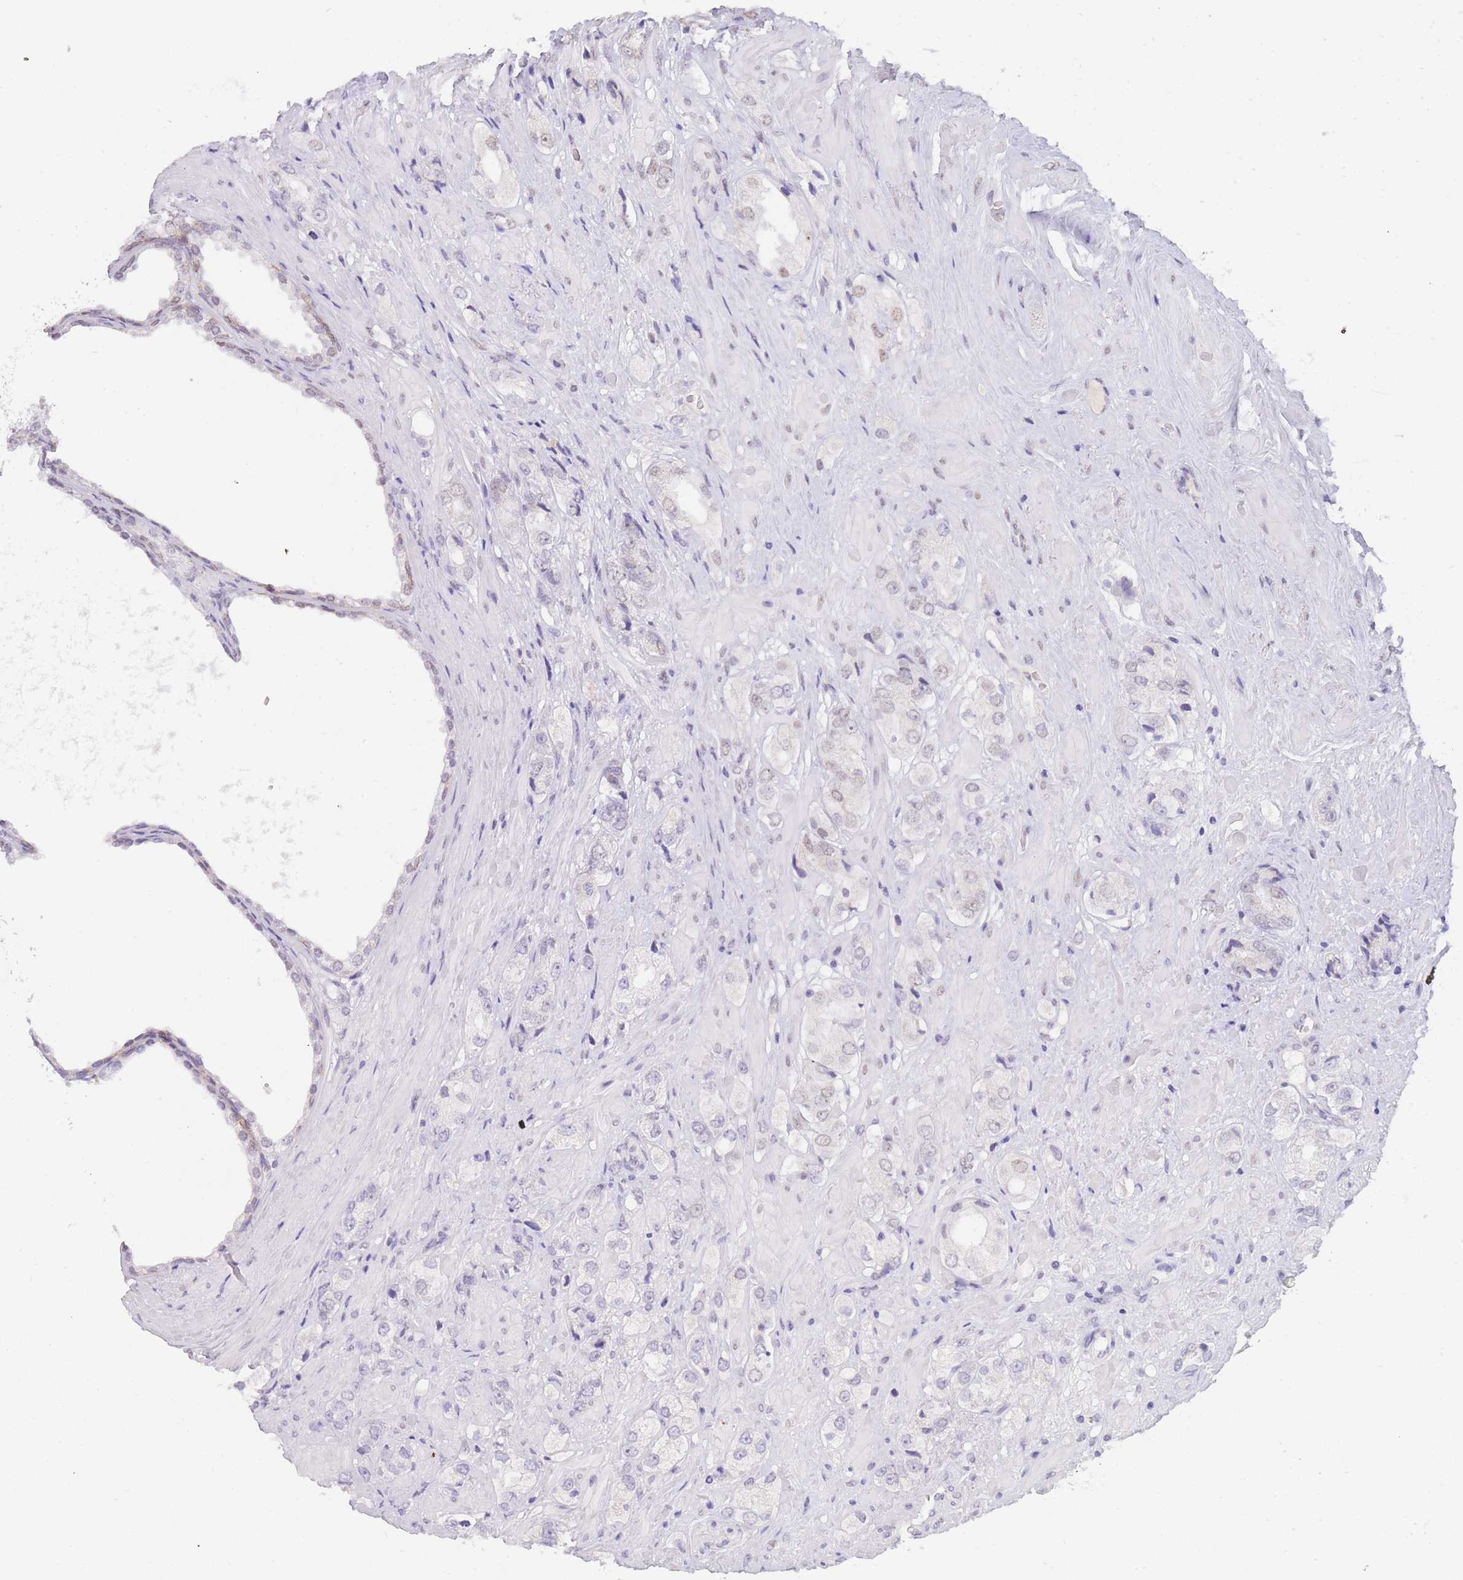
{"staining": {"intensity": "weak", "quantity": "<25%", "location": "nuclear"}, "tissue": "prostate cancer", "cell_type": "Tumor cells", "image_type": "cancer", "snomed": [{"axis": "morphology", "description": "Adenocarcinoma, High grade"}, {"axis": "topography", "description": "Prostate and seminal vesicle, NOS"}], "caption": "This is an immunohistochemistry (IHC) photomicrograph of human adenocarcinoma (high-grade) (prostate). There is no expression in tumor cells.", "gene": "FRAT2", "patient": {"sex": "male", "age": 64}}